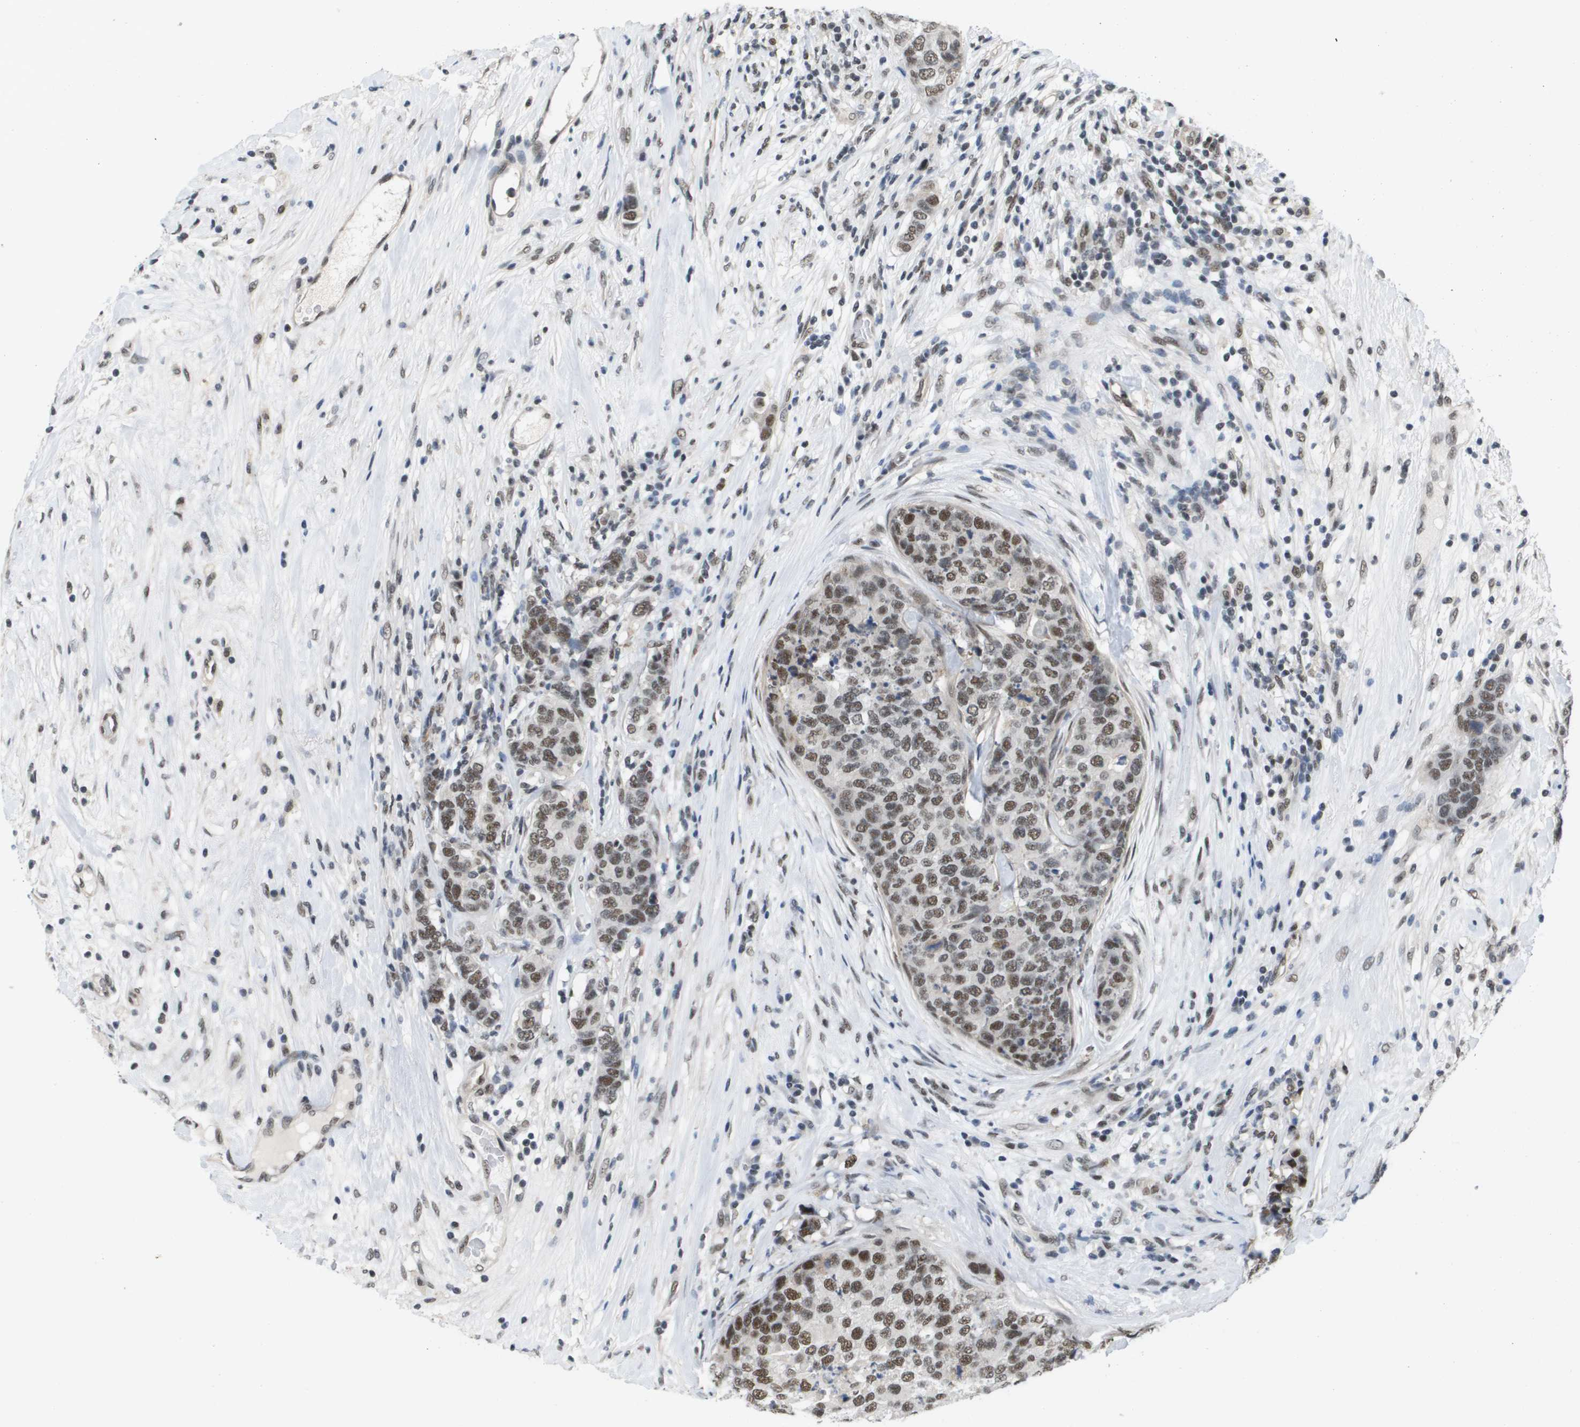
{"staining": {"intensity": "moderate", "quantity": "25%-75%", "location": "nuclear"}, "tissue": "breast cancer", "cell_type": "Tumor cells", "image_type": "cancer", "snomed": [{"axis": "morphology", "description": "Lobular carcinoma"}, {"axis": "topography", "description": "Breast"}], "caption": "High-power microscopy captured an immunohistochemistry (IHC) histopathology image of lobular carcinoma (breast), revealing moderate nuclear staining in about 25%-75% of tumor cells. (brown staining indicates protein expression, while blue staining denotes nuclei).", "gene": "ISY1", "patient": {"sex": "female", "age": 59}}